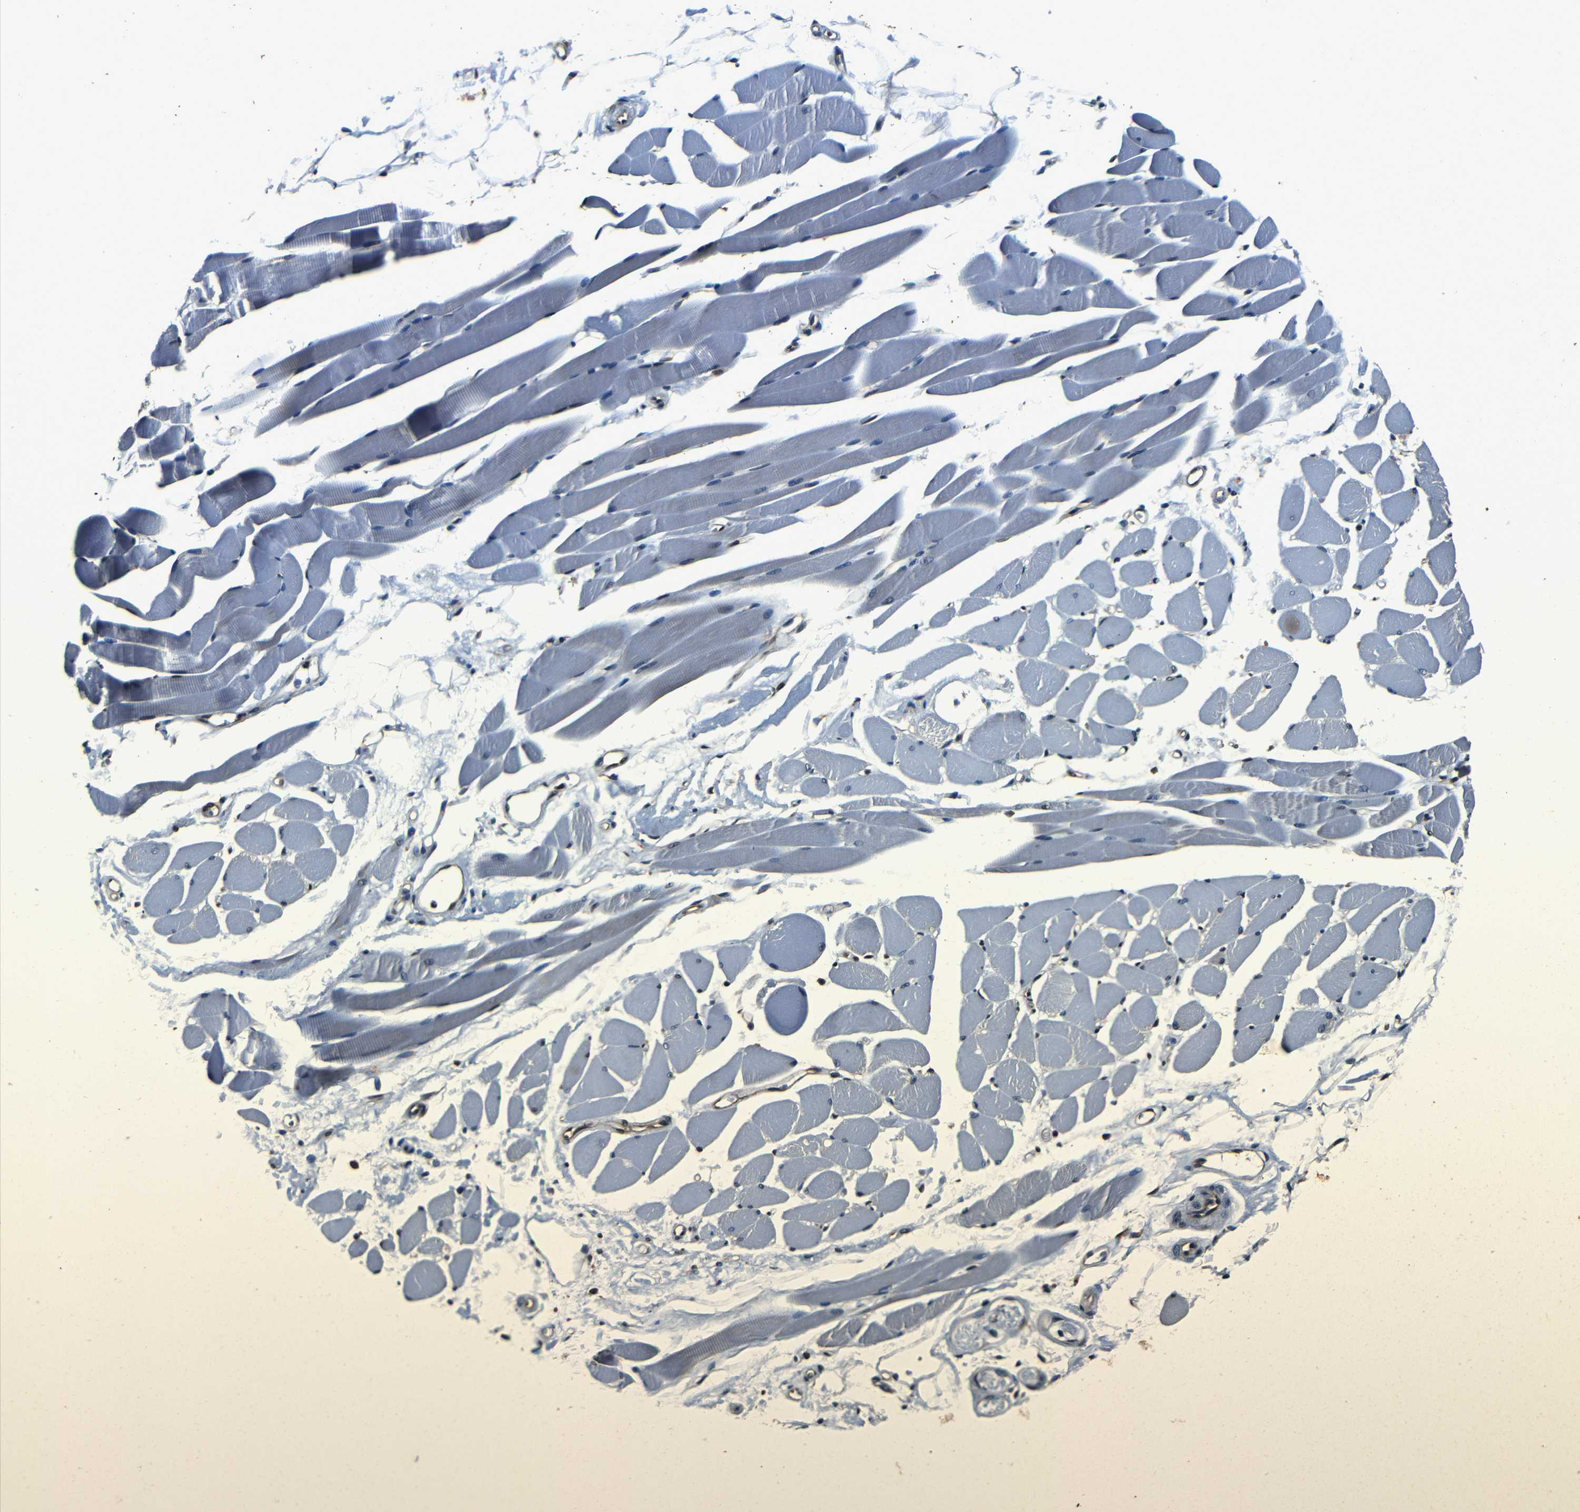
{"staining": {"intensity": "weak", "quantity": "<25%", "location": "nuclear"}, "tissue": "skeletal muscle", "cell_type": "Myocytes", "image_type": "normal", "snomed": [{"axis": "morphology", "description": "Normal tissue, NOS"}, {"axis": "topography", "description": "Skeletal muscle"}, {"axis": "topography", "description": "Peripheral nerve tissue"}], "caption": "Micrograph shows no protein expression in myocytes of normal skeletal muscle.", "gene": "NCBP3", "patient": {"sex": "female", "age": 84}}